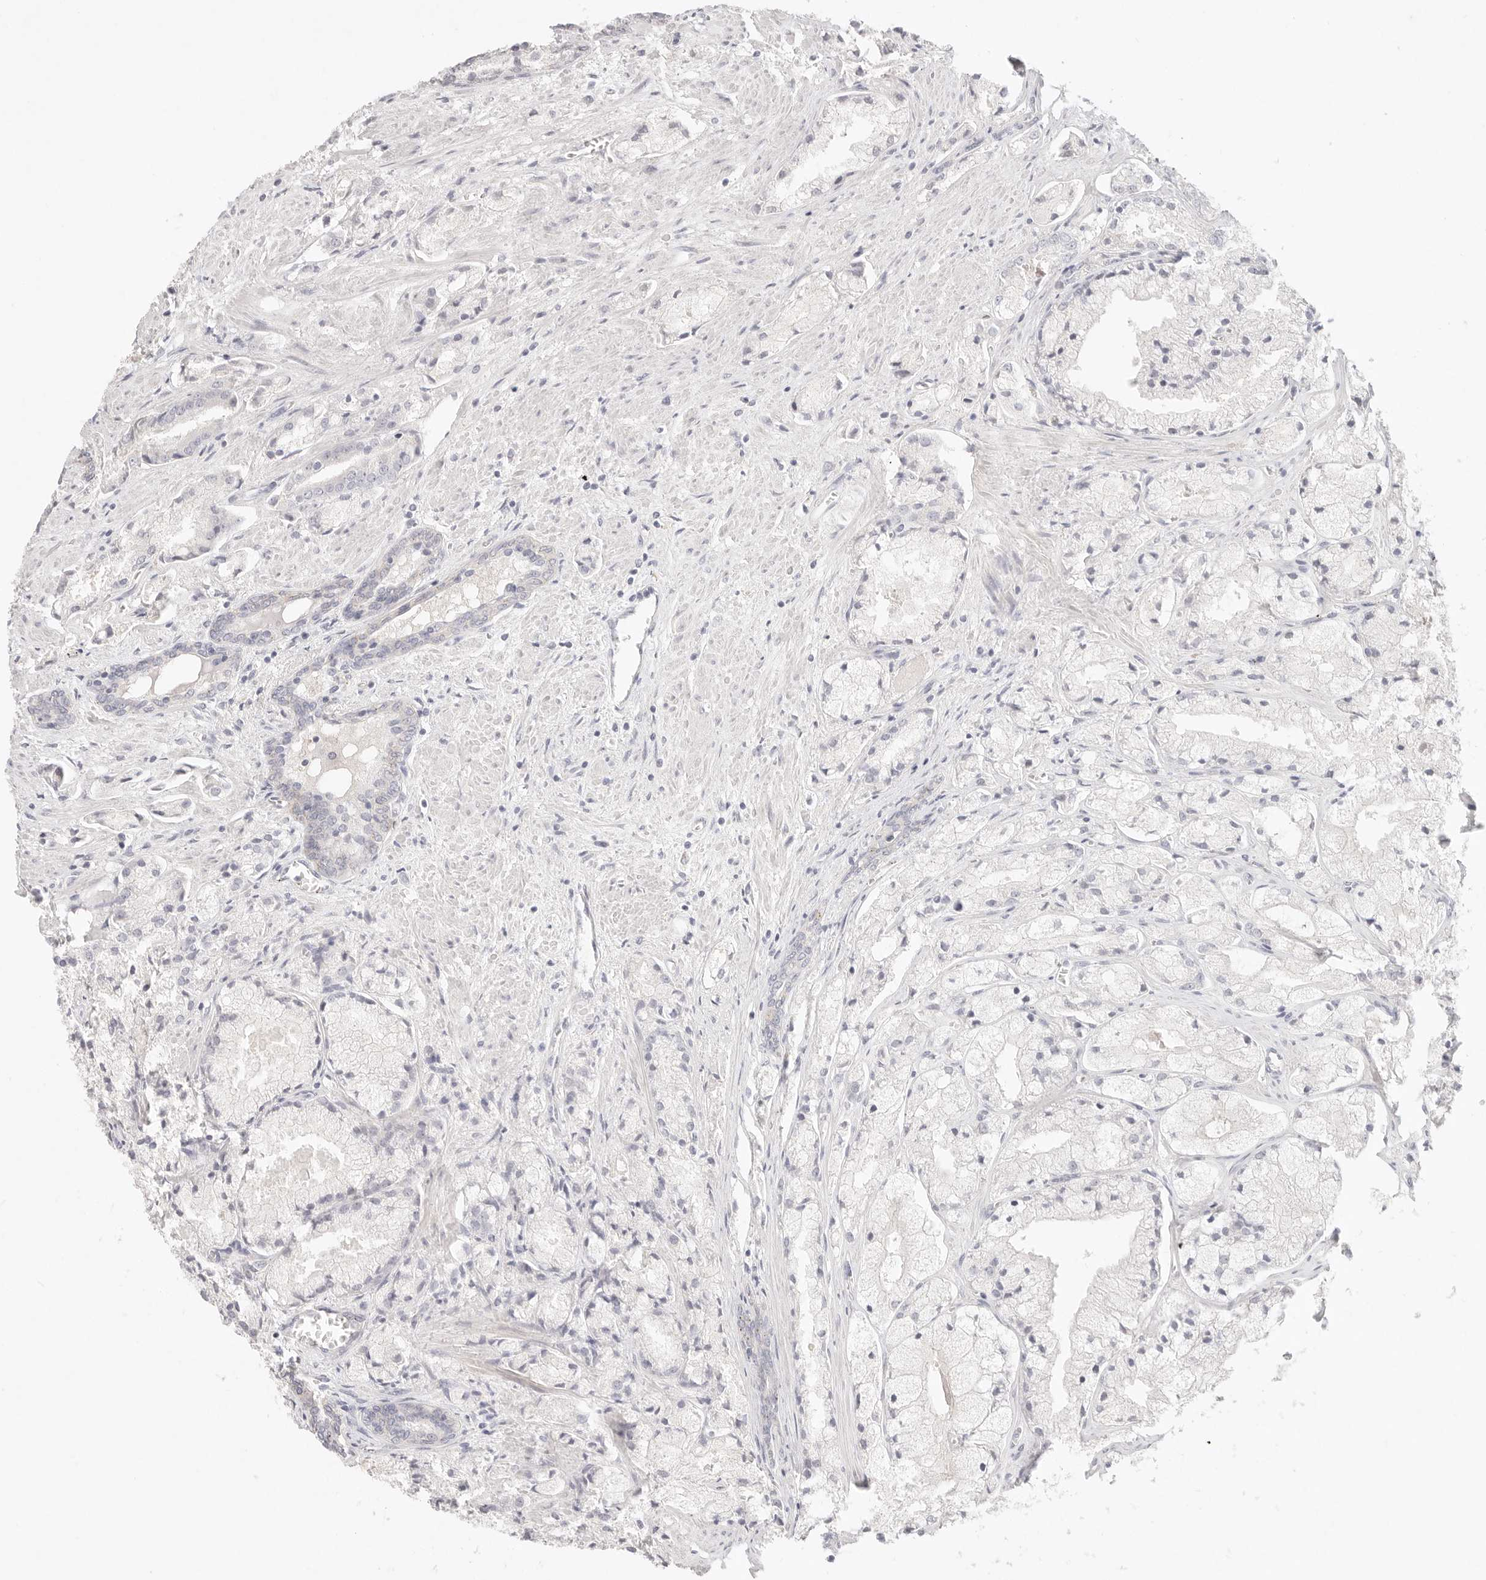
{"staining": {"intensity": "negative", "quantity": "none", "location": "none"}, "tissue": "prostate cancer", "cell_type": "Tumor cells", "image_type": "cancer", "snomed": [{"axis": "morphology", "description": "Adenocarcinoma, High grade"}, {"axis": "topography", "description": "Prostate"}], "caption": "Immunohistochemical staining of human prostate cancer reveals no significant positivity in tumor cells.", "gene": "CEP120", "patient": {"sex": "male", "age": 50}}